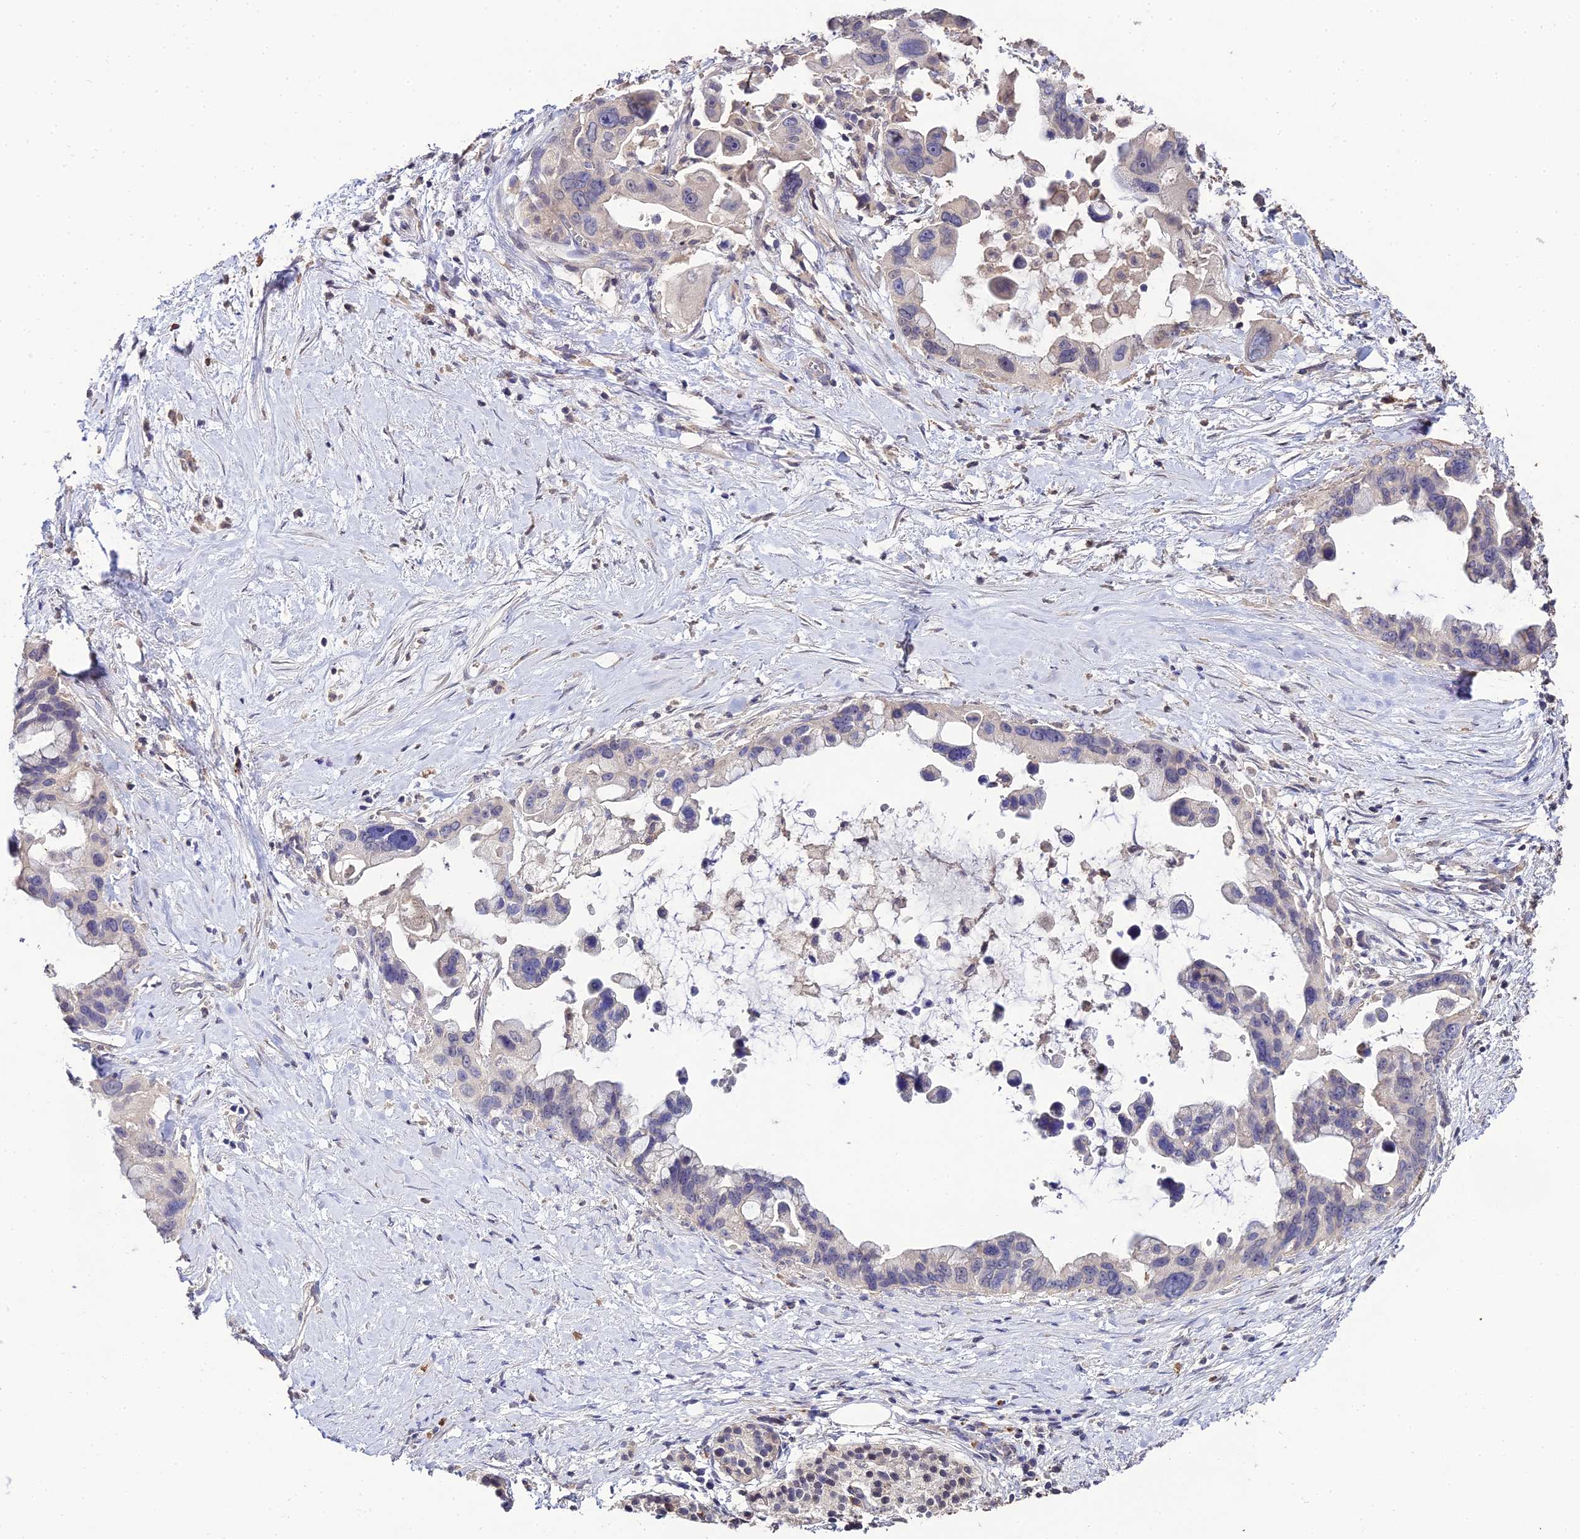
{"staining": {"intensity": "negative", "quantity": "none", "location": "none"}, "tissue": "pancreatic cancer", "cell_type": "Tumor cells", "image_type": "cancer", "snomed": [{"axis": "morphology", "description": "Adenocarcinoma, NOS"}, {"axis": "topography", "description": "Pancreas"}], "caption": "An IHC micrograph of pancreatic adenocarcinoma is shown. There is no staining in tumor cells of pancreatic adenocarcinoma.", "gene": "LSM5", "patient": {"sex": "female", "age": 83}}